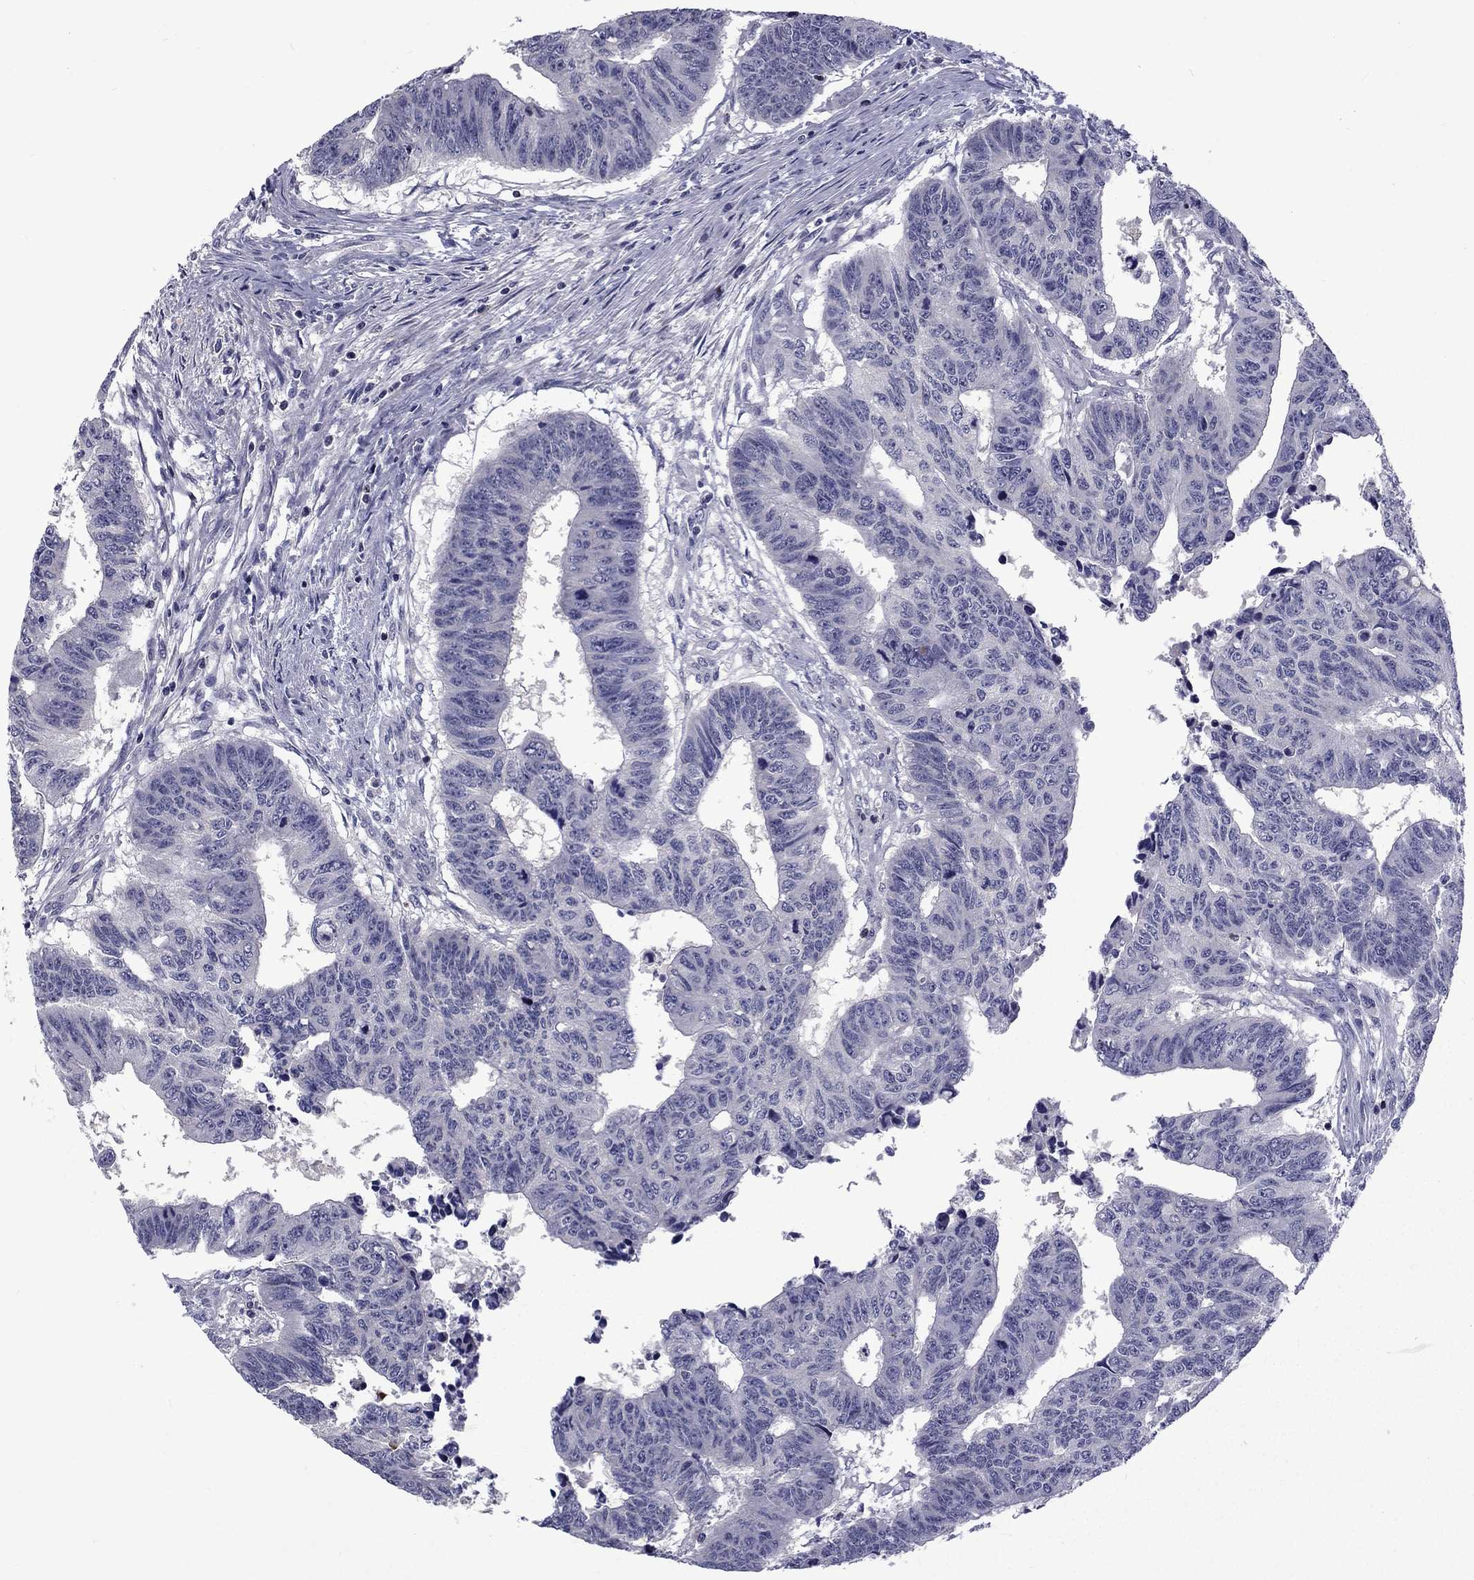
{"staining": {"intensity": "negative", "quantity": "none", "location": "none"}, "tissue": "colorectal cancer", "cell_type": "Tumor cells", "image_type": "cancer", "snomed": [{"axis": "morphology", "description": "Adenocarcinoma, NOS"}, {"axis": "topography", "description": "Rectum"}], "caption": "IHC micrograph of human colorectal adenocarcinoma stained for a protein (brown), which shows no staining in tumor cells. (DAB (3,3'-diaminobenzidine) IHC with hematoxylin counter stain).", "gene": "SNTA1", "patient": {"sex": "female", "age": 85}}